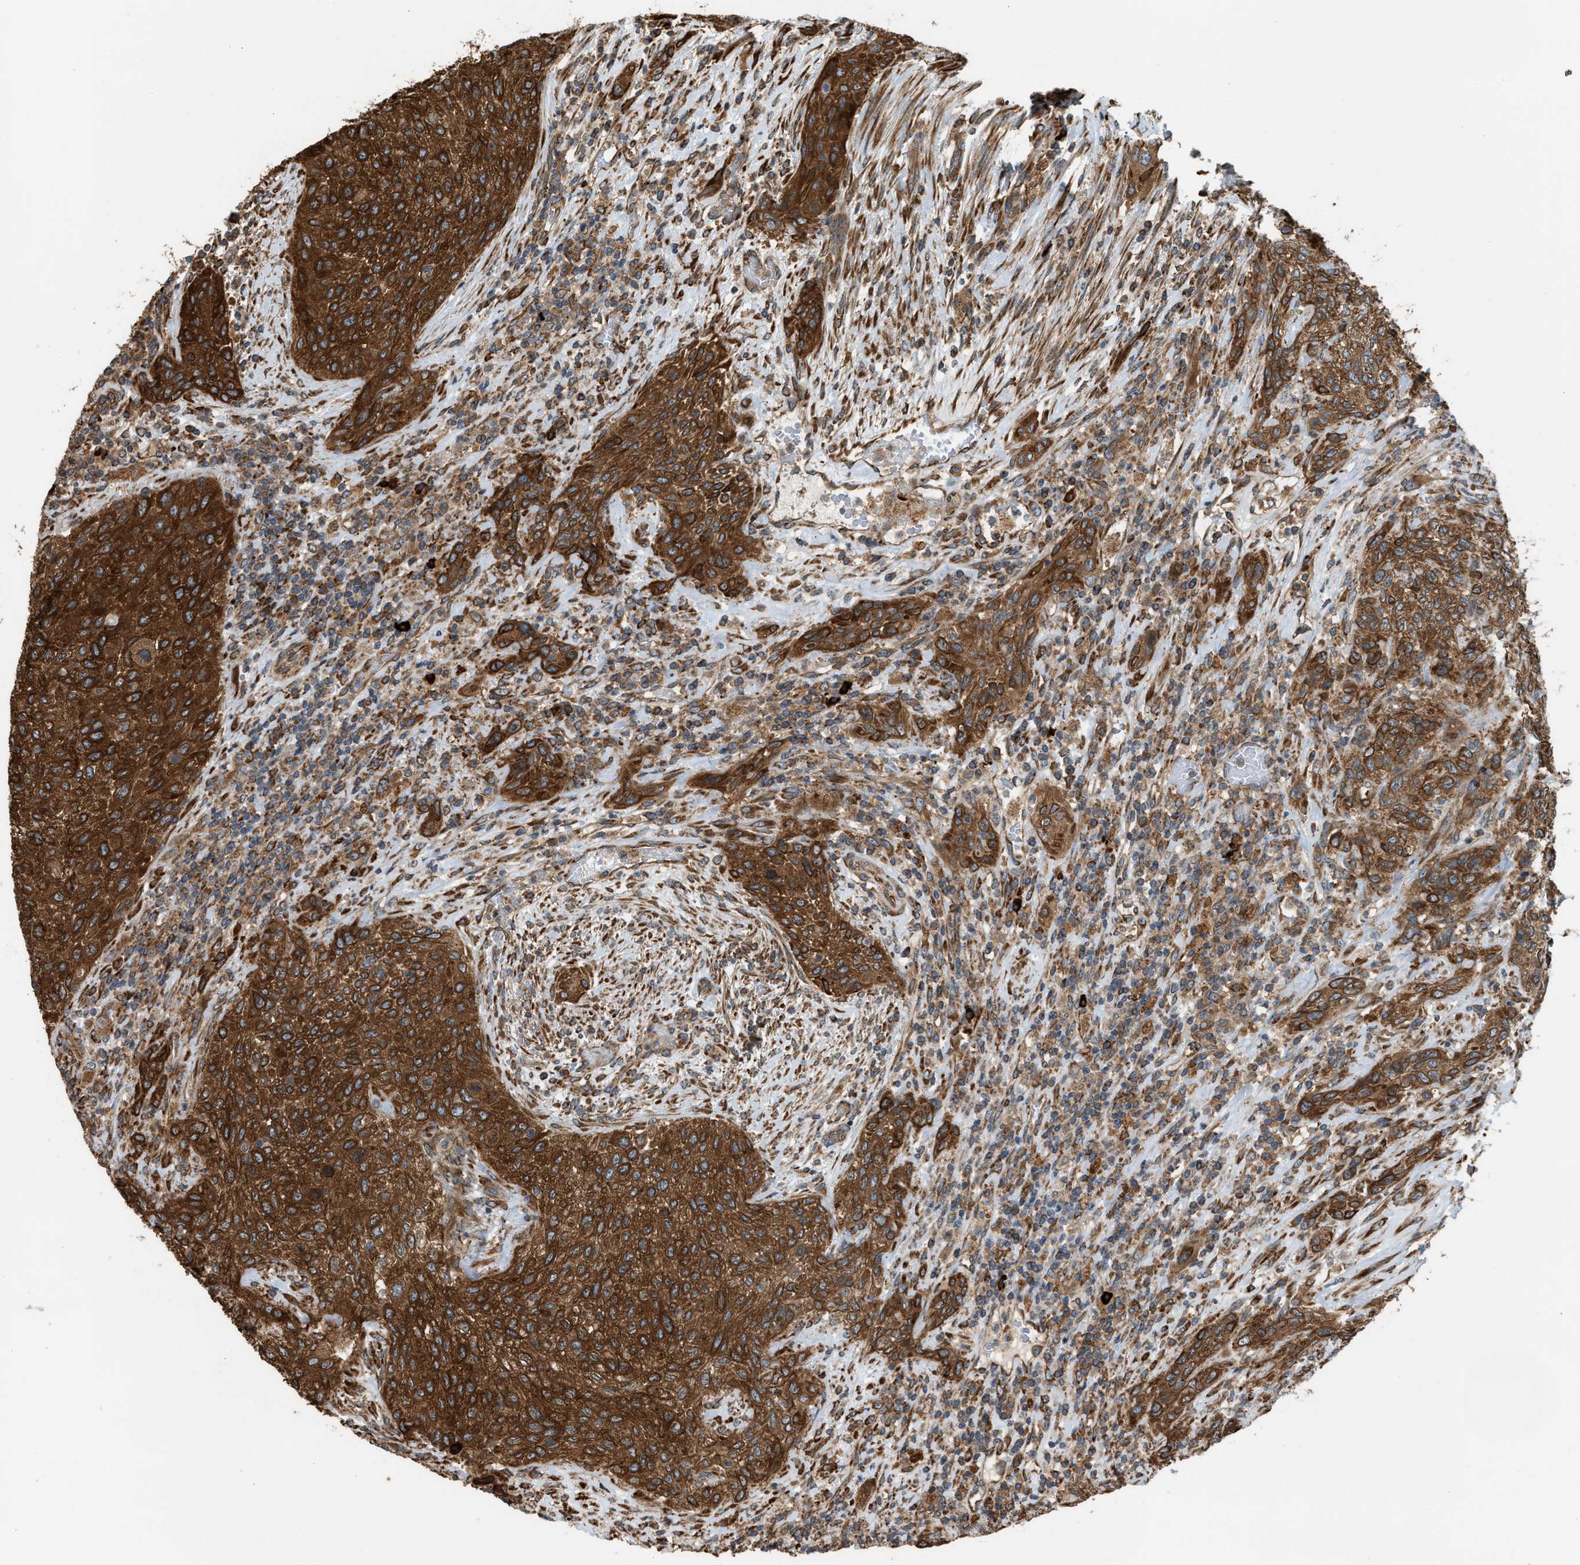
{"staining": {"intensity": "strong", "quantity": ">75%", "location": "cytoplasmic/membranous"}, "tissue": "urothelial cancer", "cell_type": "Tumor cells", "image_type": "cancer", "snomed": [{"axis": "morphology", "description": "Urothelial carcinoma, Low grade"}, {"axis": "morphology", "description": "Urothelial carcinoma, High grade"}, {"axis": "topography", "description": "Urinary bladder"}], "caption": "IHC photomicrograph of neoplastic tissue: human urothelial carcinoma (low-grade) stained using immunohistochemistry shows high levels of strong protein expression localized specifically in the cytoplasmic/membranous of tumor cells, appearing as a cytoplasmic/membranous brown color.", "gene": "BAIAP2L1", "patient": {"sex": "male", "age": 35}}